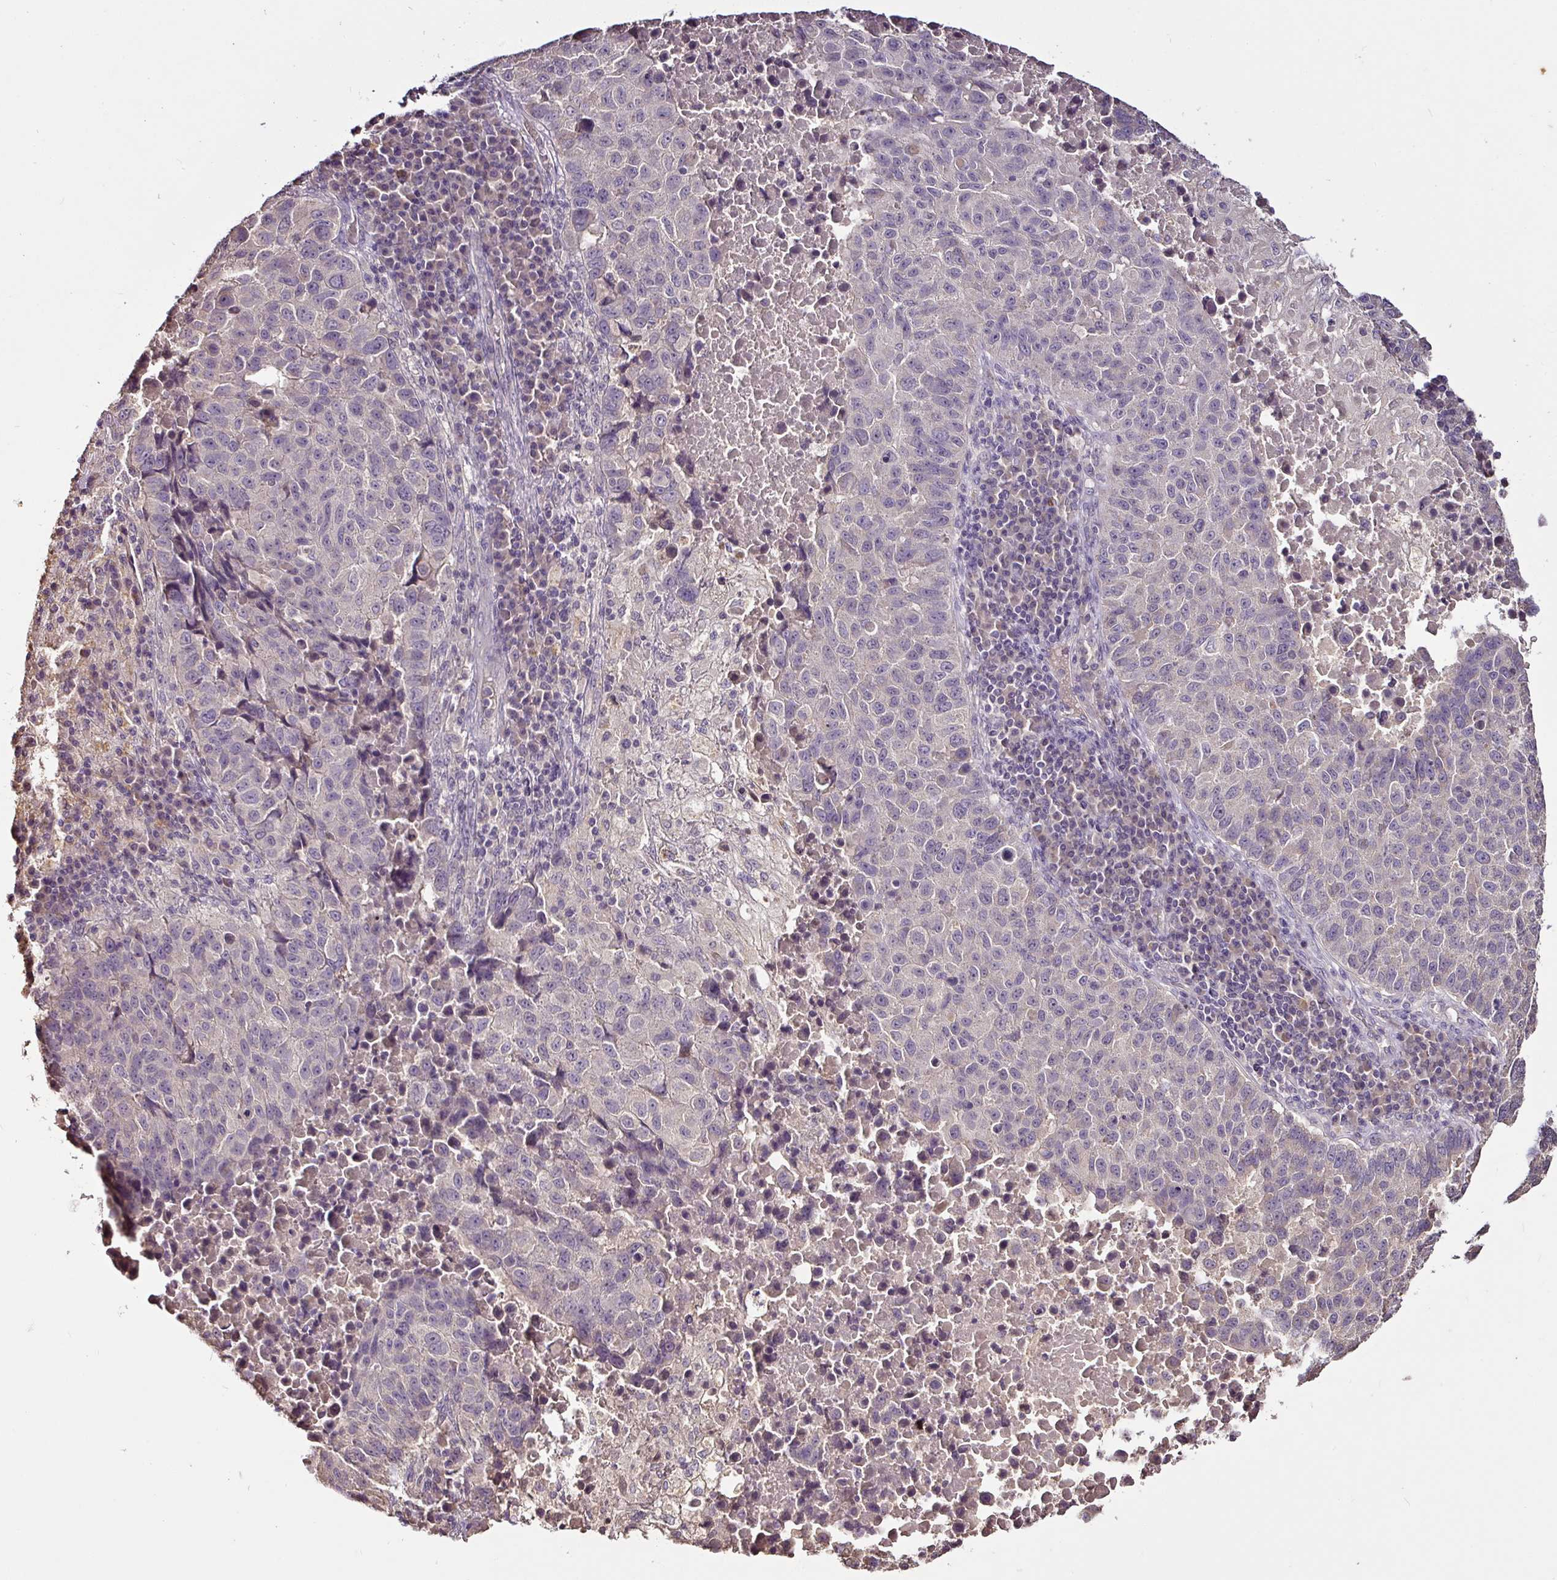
{"staining": {"intensity": "negative", "quantity": "none", "location": "none"}, "tissue": "lung cancer", "cell_type": "Tumor cells", "image_type": "cancer", "snomed": [{"axis": "morphology", "description": "Squamous cell carcinoma, NOS"}, {"axis": "topography", "description": "Lung"}], "caption": "Immunohistochemistry (IHC) of lung cancer (squamous cell carcinoma) shows no positivity in tumor cells.", "gene": "RPL38", "patient": {"sex": "male", "age": 73}}